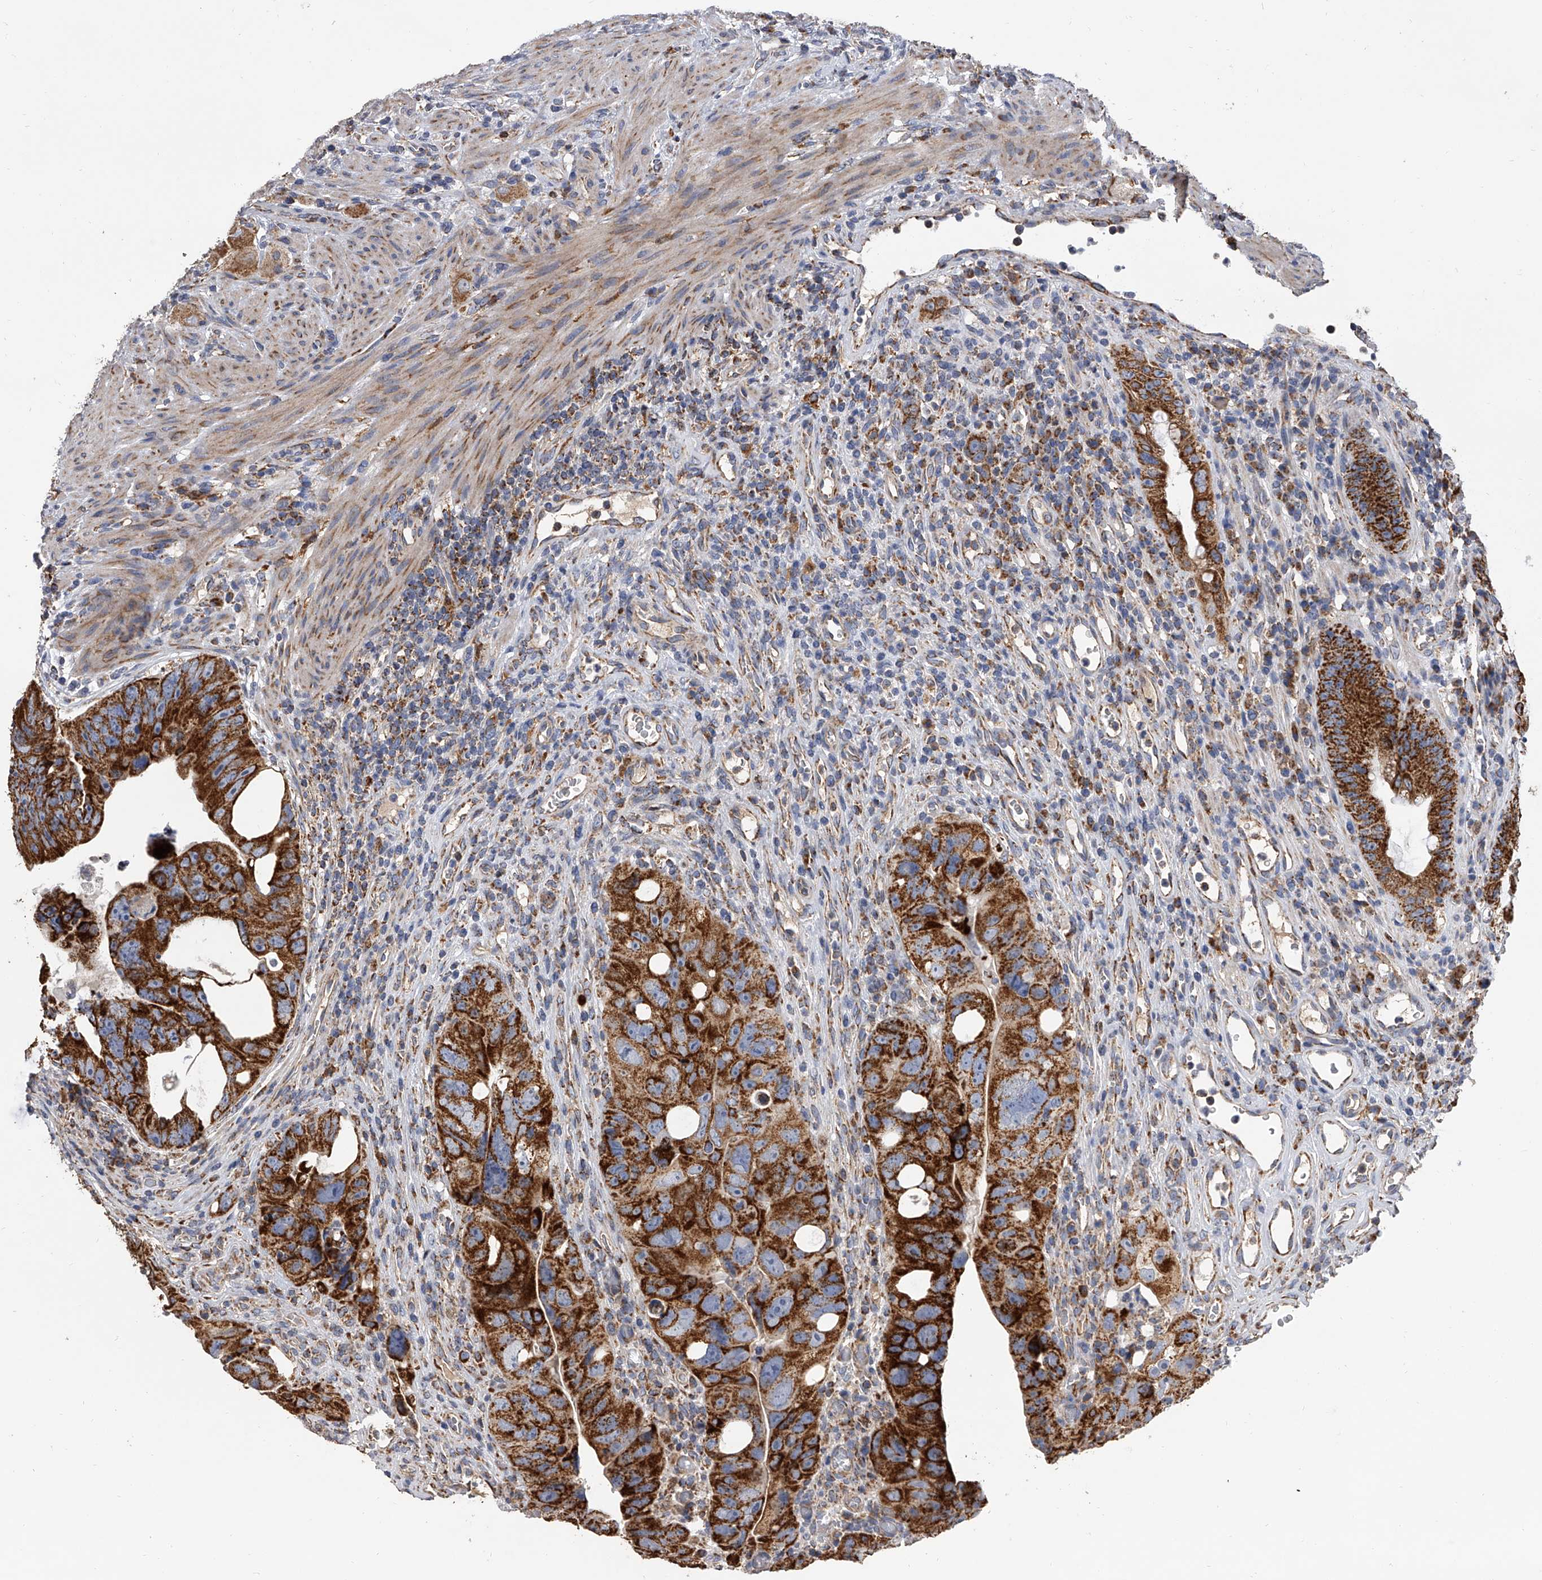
{"staining": {"intensity": "strong", "quantity": ">75%", "location": "cytoplasmic/membranous"}, "tissue": "colorectal cancer", "cell_type": "Tumor cells", "image_type": "cancer", "snomed": [{"axis": "morphology", "description": "Adenocarcinoma, NOS"}, {"axis": "topography", "description": "Rectum"}], "caption": "DAB (3,3'-diaminobenzidine) immunohistochemical staining of human colorectal cancer (adenocarcinoma) reveals strong cytoplasmic/membranous protein expression in approximately >75% of tumor cells. (brown staining indicates protein expression, while blue staining denotes nuclei).", "gene": "MRPL28", "patient": {"sex": "male", "age": 59}}